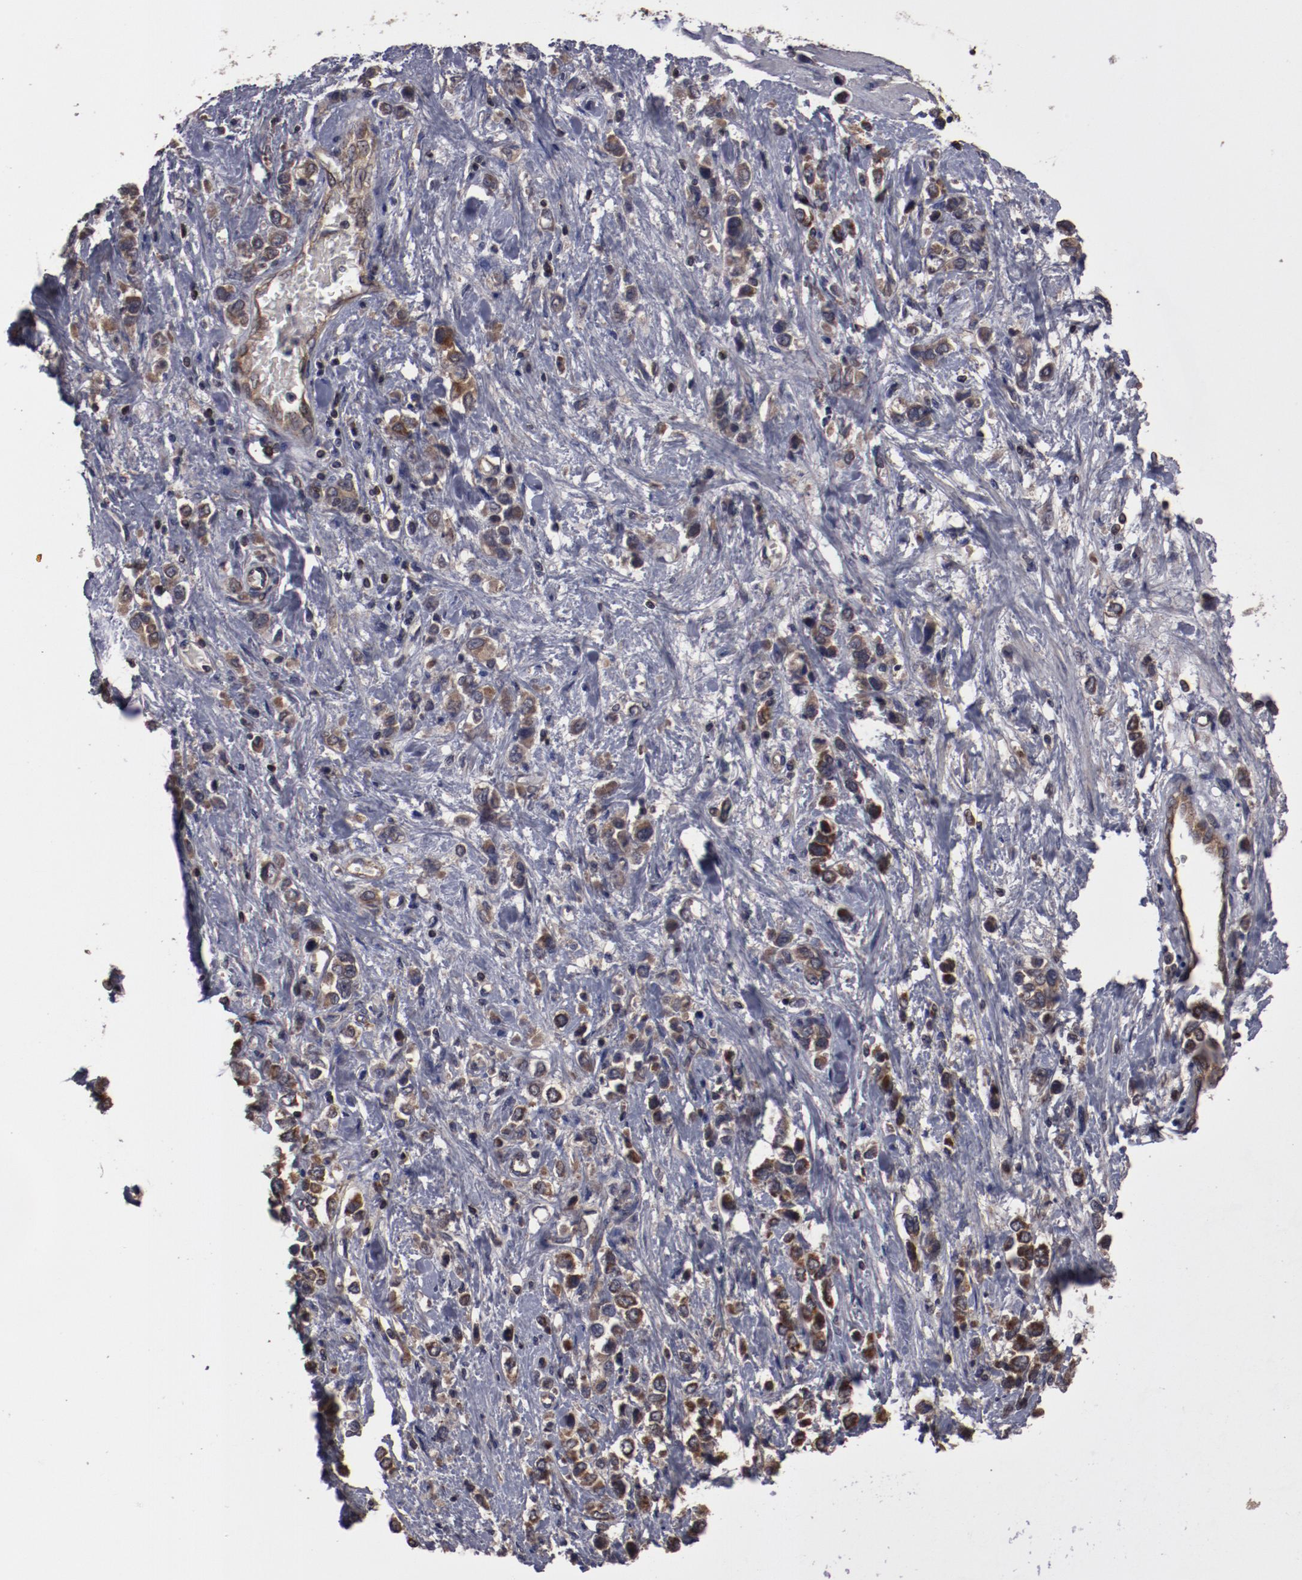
{"staining": {"intensity": "strong", "quantity": ">75%", "location": "cytoplasmic/membranous"}, "tissue": "stomach cancer", "cell_type": "Tumor cells", "image_type": "cancer", "snomed": [{"axis": "morphology", "description": "Adenocarcinoma, NOS"}, {"axis": "topography", "description": "Stomach, upper"}], "caption": "A brown stain labels strong cytoplasmic/membranous expression of a protein in adenocarcinoma (stomach) tumor cells.", "gene": "RPS6KA6", "patient": {"sex": "male", "age": 76}}